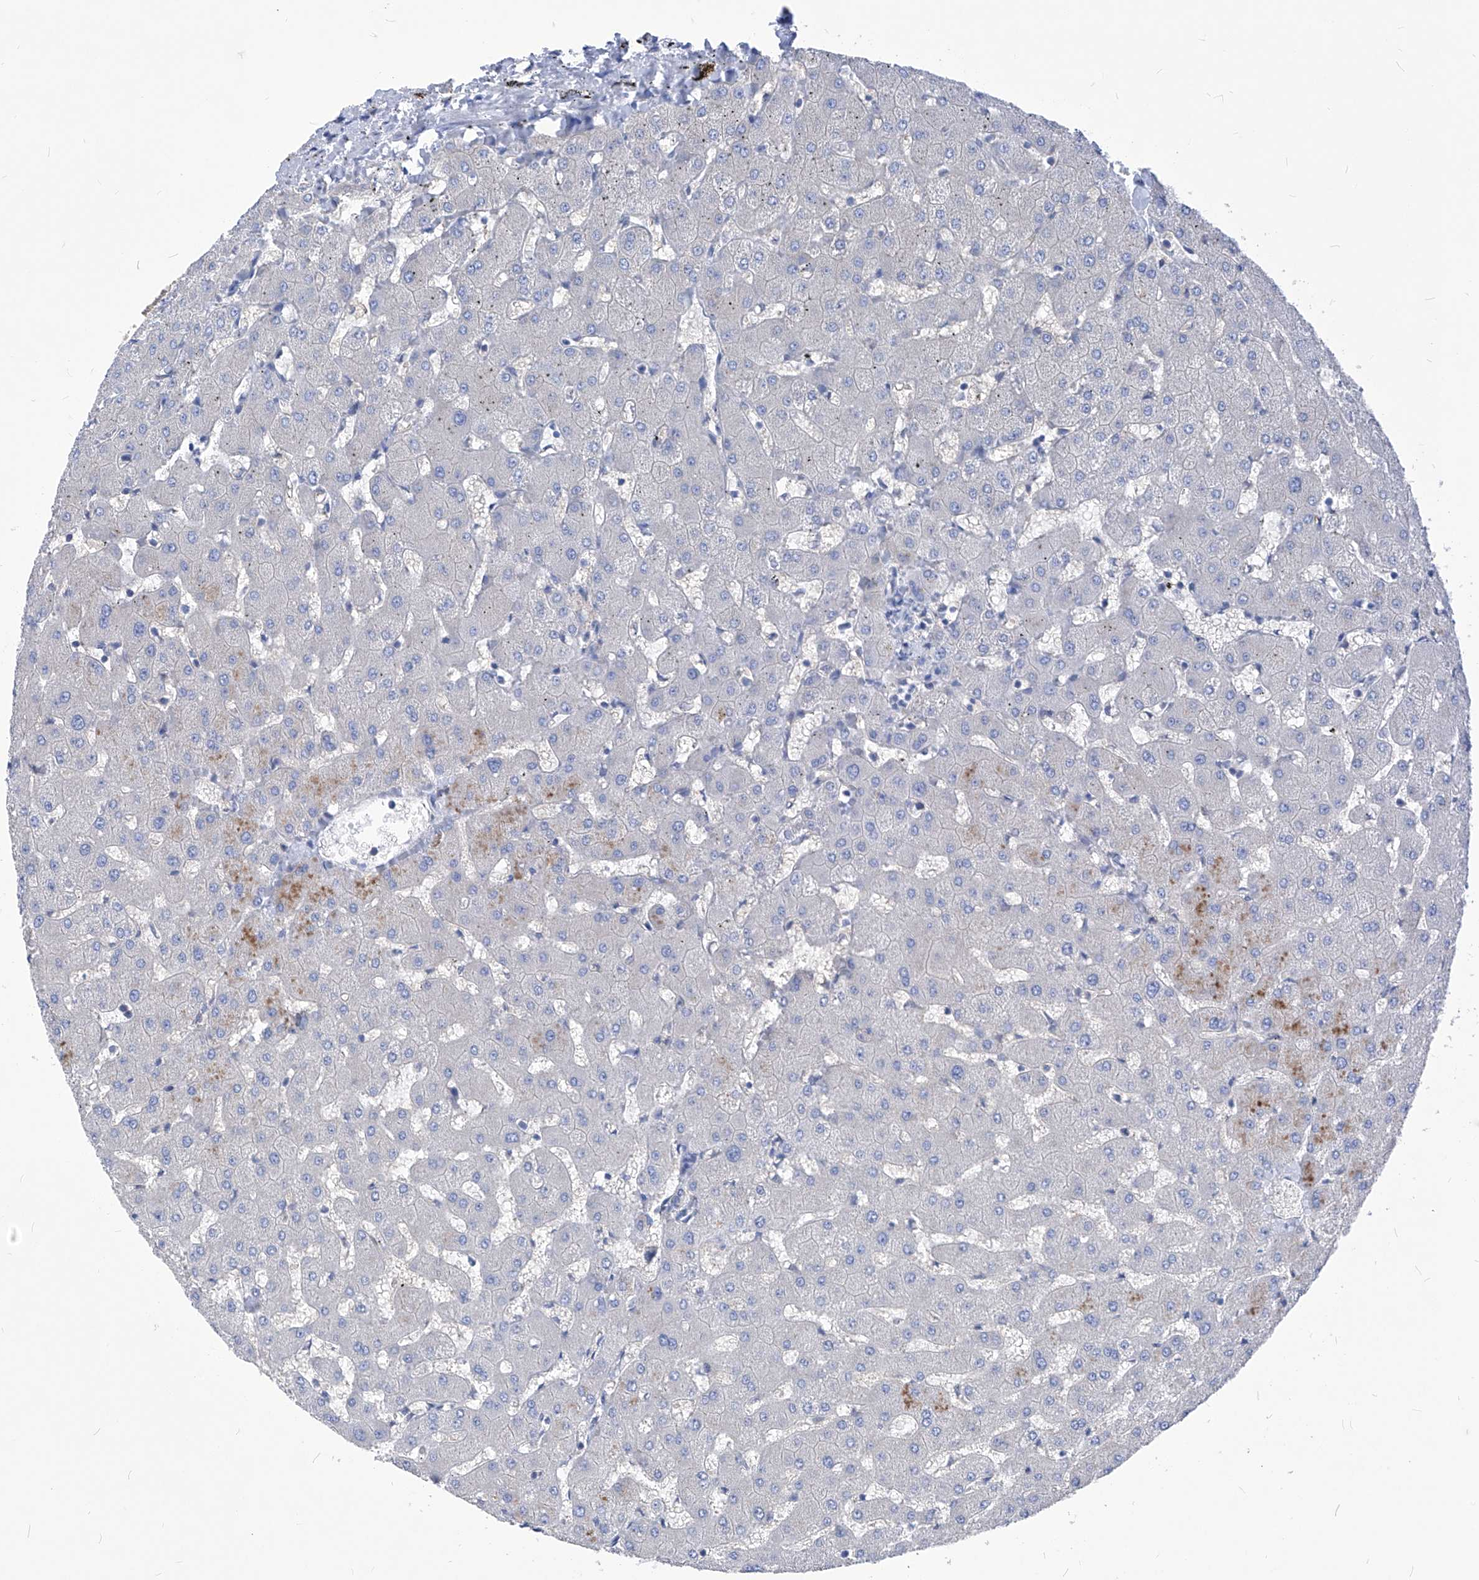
{"staining": {"intensity": "negative", "quantity": "none", "location": "none"}, "tissue": "liver", "cell_type": "Cholangiocytes", "image_type": "normal", "snomed": [{"axis": "morphology", "description": "Normal tissue, NOS"}, {"axis": "topography", "description": "Liver"}], "caption": "Image shows no protein positivity in cholangiocytes of normal liver.", "gene": "XPNPEP1", "patient": {"sex": "female", "age": 63}}